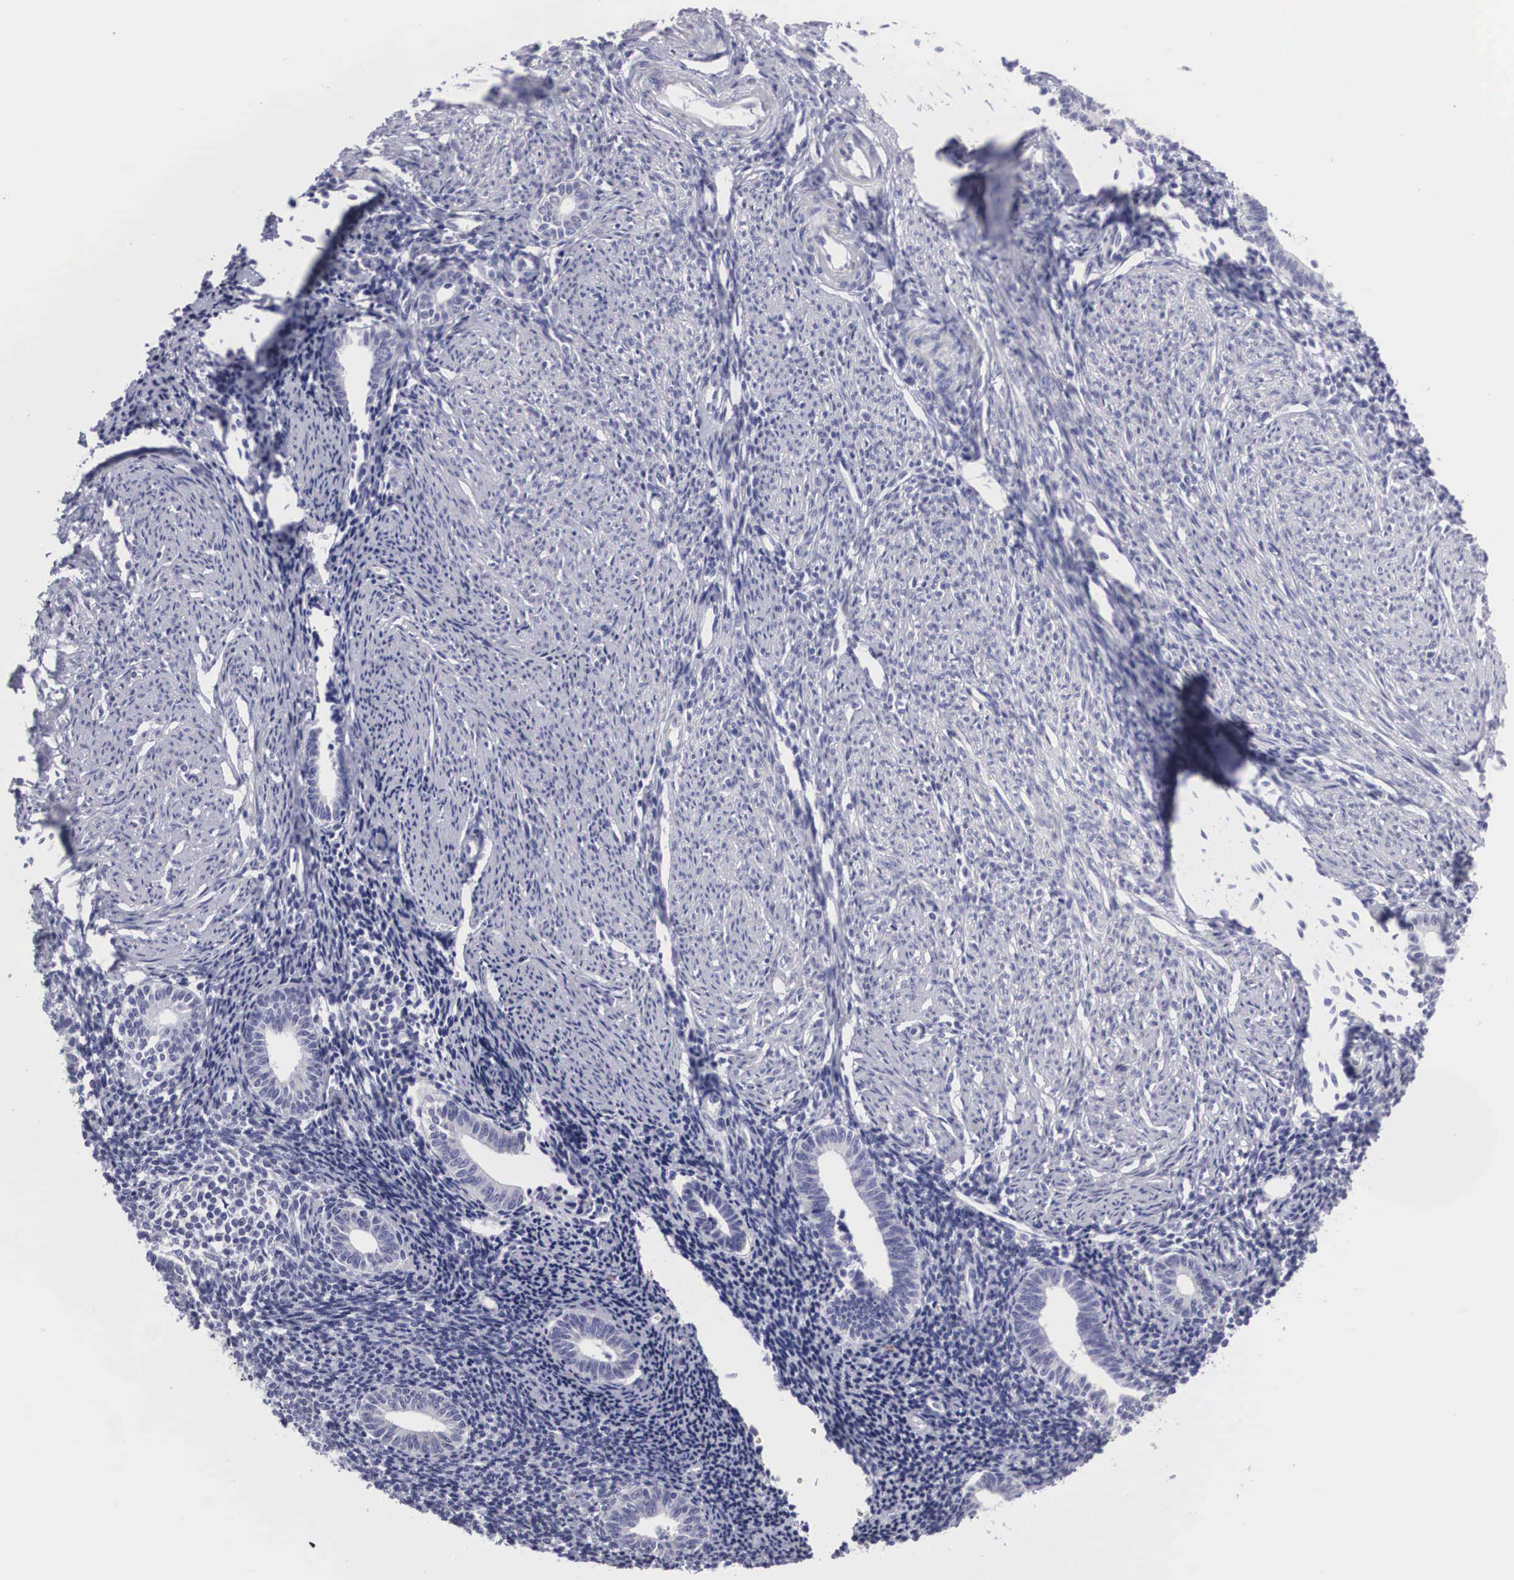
{"staining": {"intensity": "negative", "quantity": "none", "location": "none"}, "tissue": "endometrium", "cell_type": "Cells in endometrial stroma", "image_type": "normal", "snomed": [{"axis": "morphology", "description": "Normal tissue, NOS"}, {"axis": "topography", "description": "Endometrium"}], "caption": "Endometrium stained for a protein using immunohistochemistry (IHC) demonstrates no expression cells in endometrial stroma.", "gene": "ARMCX3", "patient": {"sex": "female", "age": 52}}